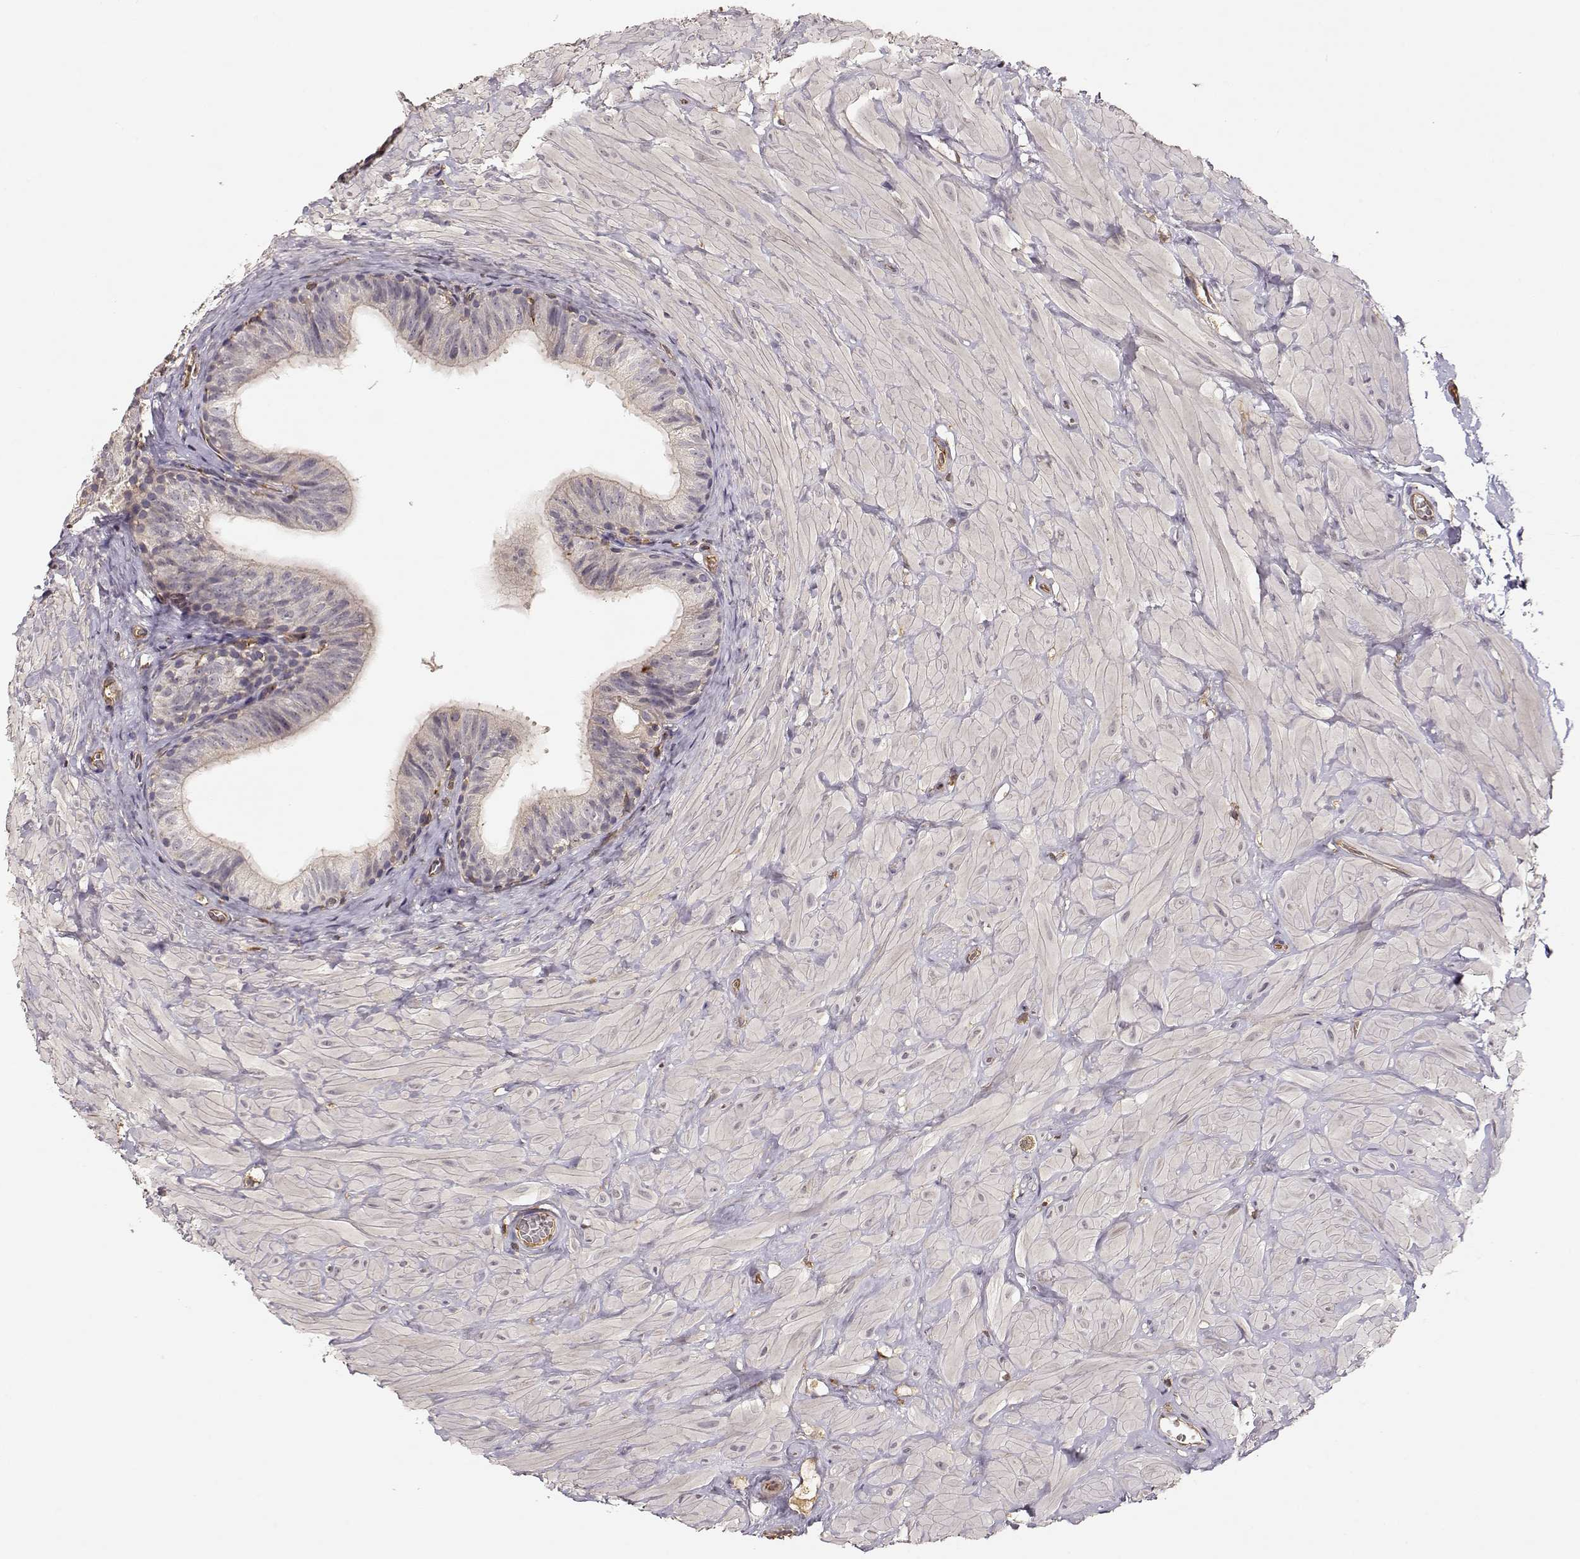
{"staining": {"intensity": "negative", "quantity": "none", "location": "none"}, "tissue": "epididymis", "cell_type": "Glandular cells", "image_type": "normal", "snomed": [{"axis": "morphology", "description": "Normal tissue, NOS"}, {"axis": "topography", "description": "Epididymis"}, {"axis": "topography", "description": "Vas deferens"}], "caption": "A histopathology image of epididymis stained for a protein shows no brown staining in glandular cells.", "gene": "ARHGEF2", "patient": {"sex": "male", "age": 23}}